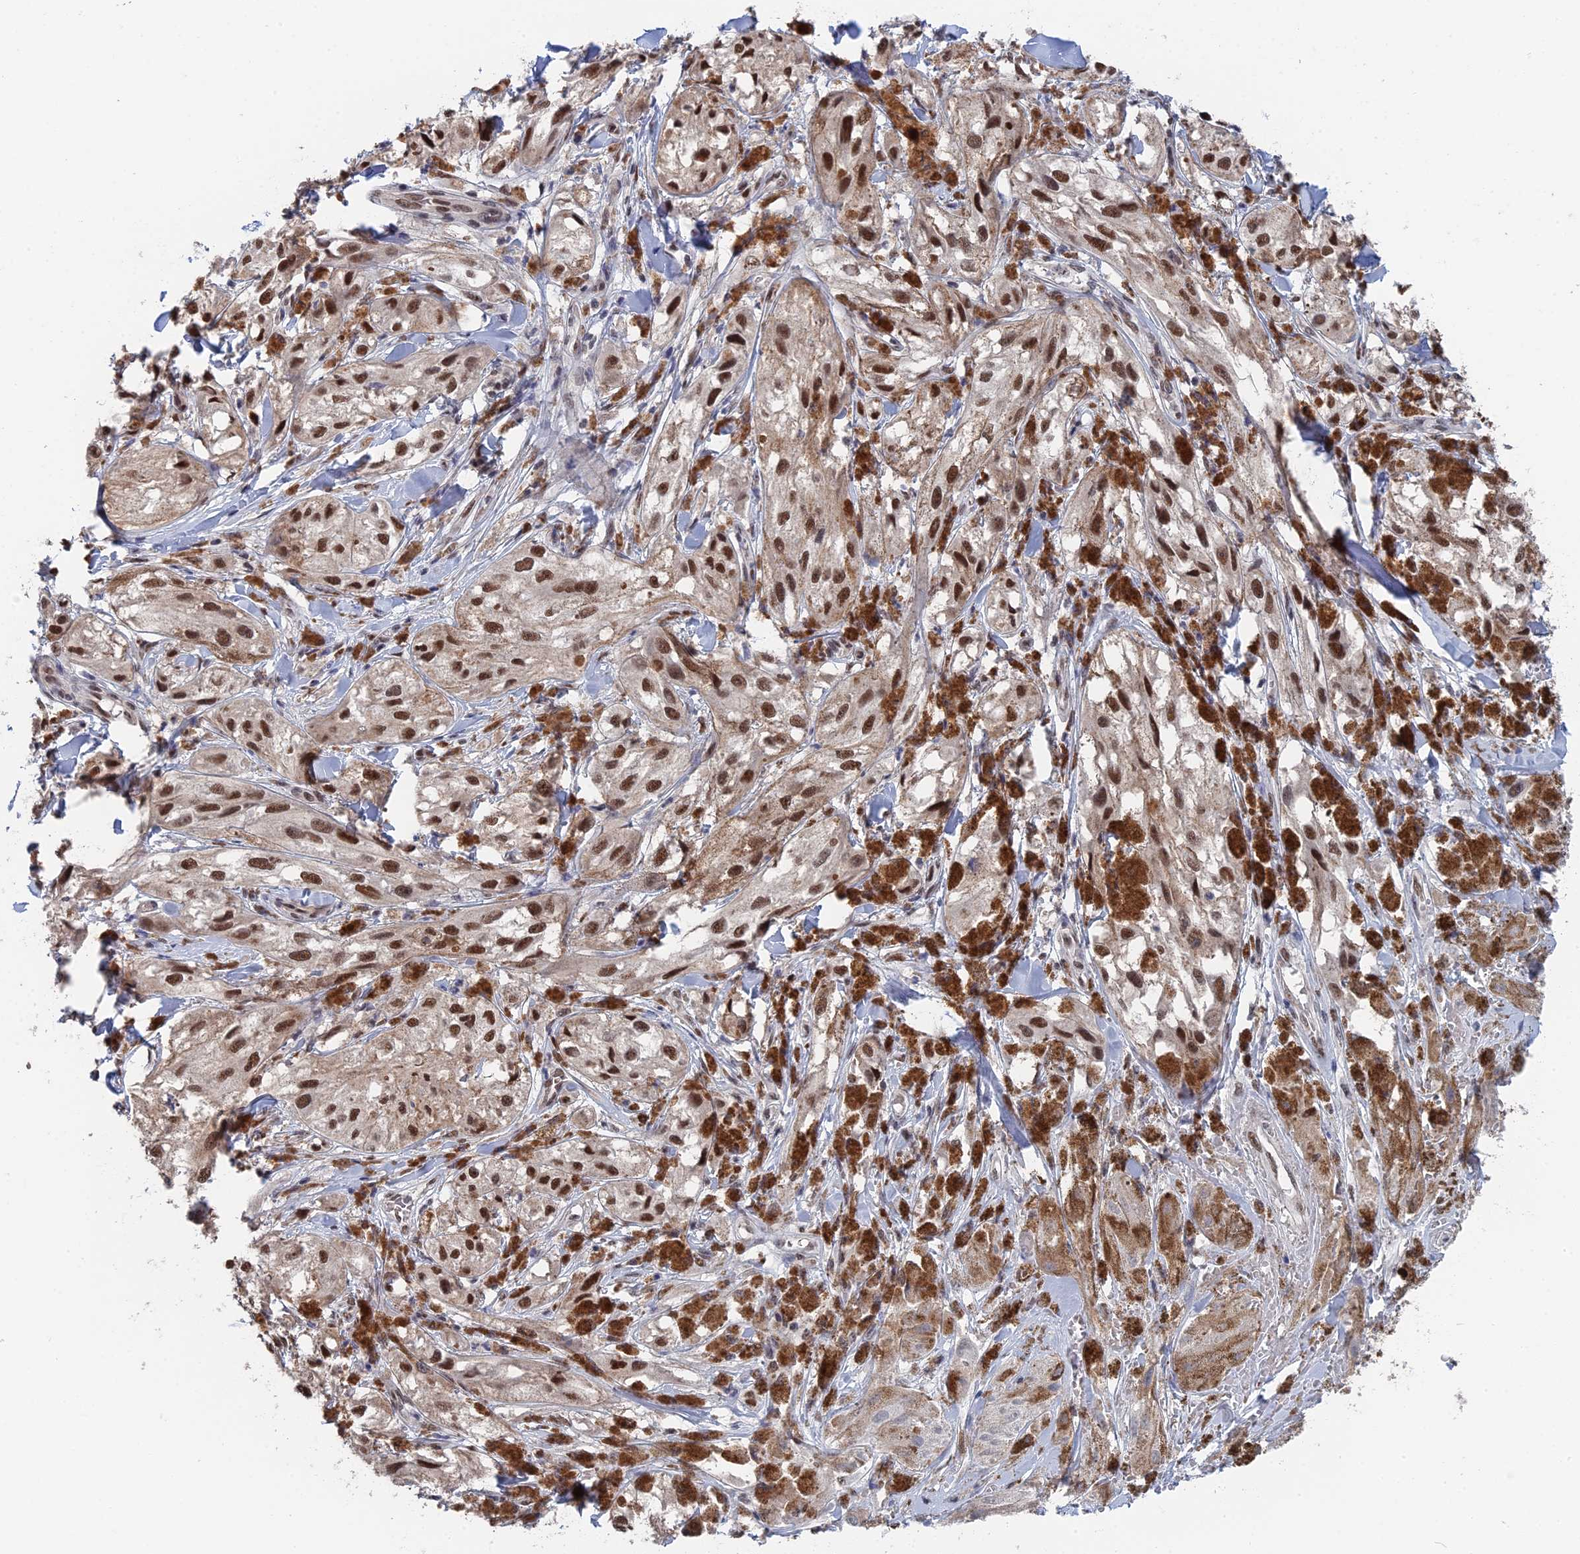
{"staining": {"intensity": "moderate", "quantity": ">75%", "location": "nuclear"}, "tissue": "melanoma", "cell_type": "Tumor cells", "image_type": "cancer", "snomed": [{"axis": "morphology", "description": "Malignant melanoma, NOS"}, {"axis": "topography", "description": "Skin"}], "caption": "Brown immunohistochemical staining in human melanoma demonstrates moderate nuclear positivity in approximately >75% of tumor cells.", "gene": "TSSC4", "patient": {"sex": "male", "age": 88}}